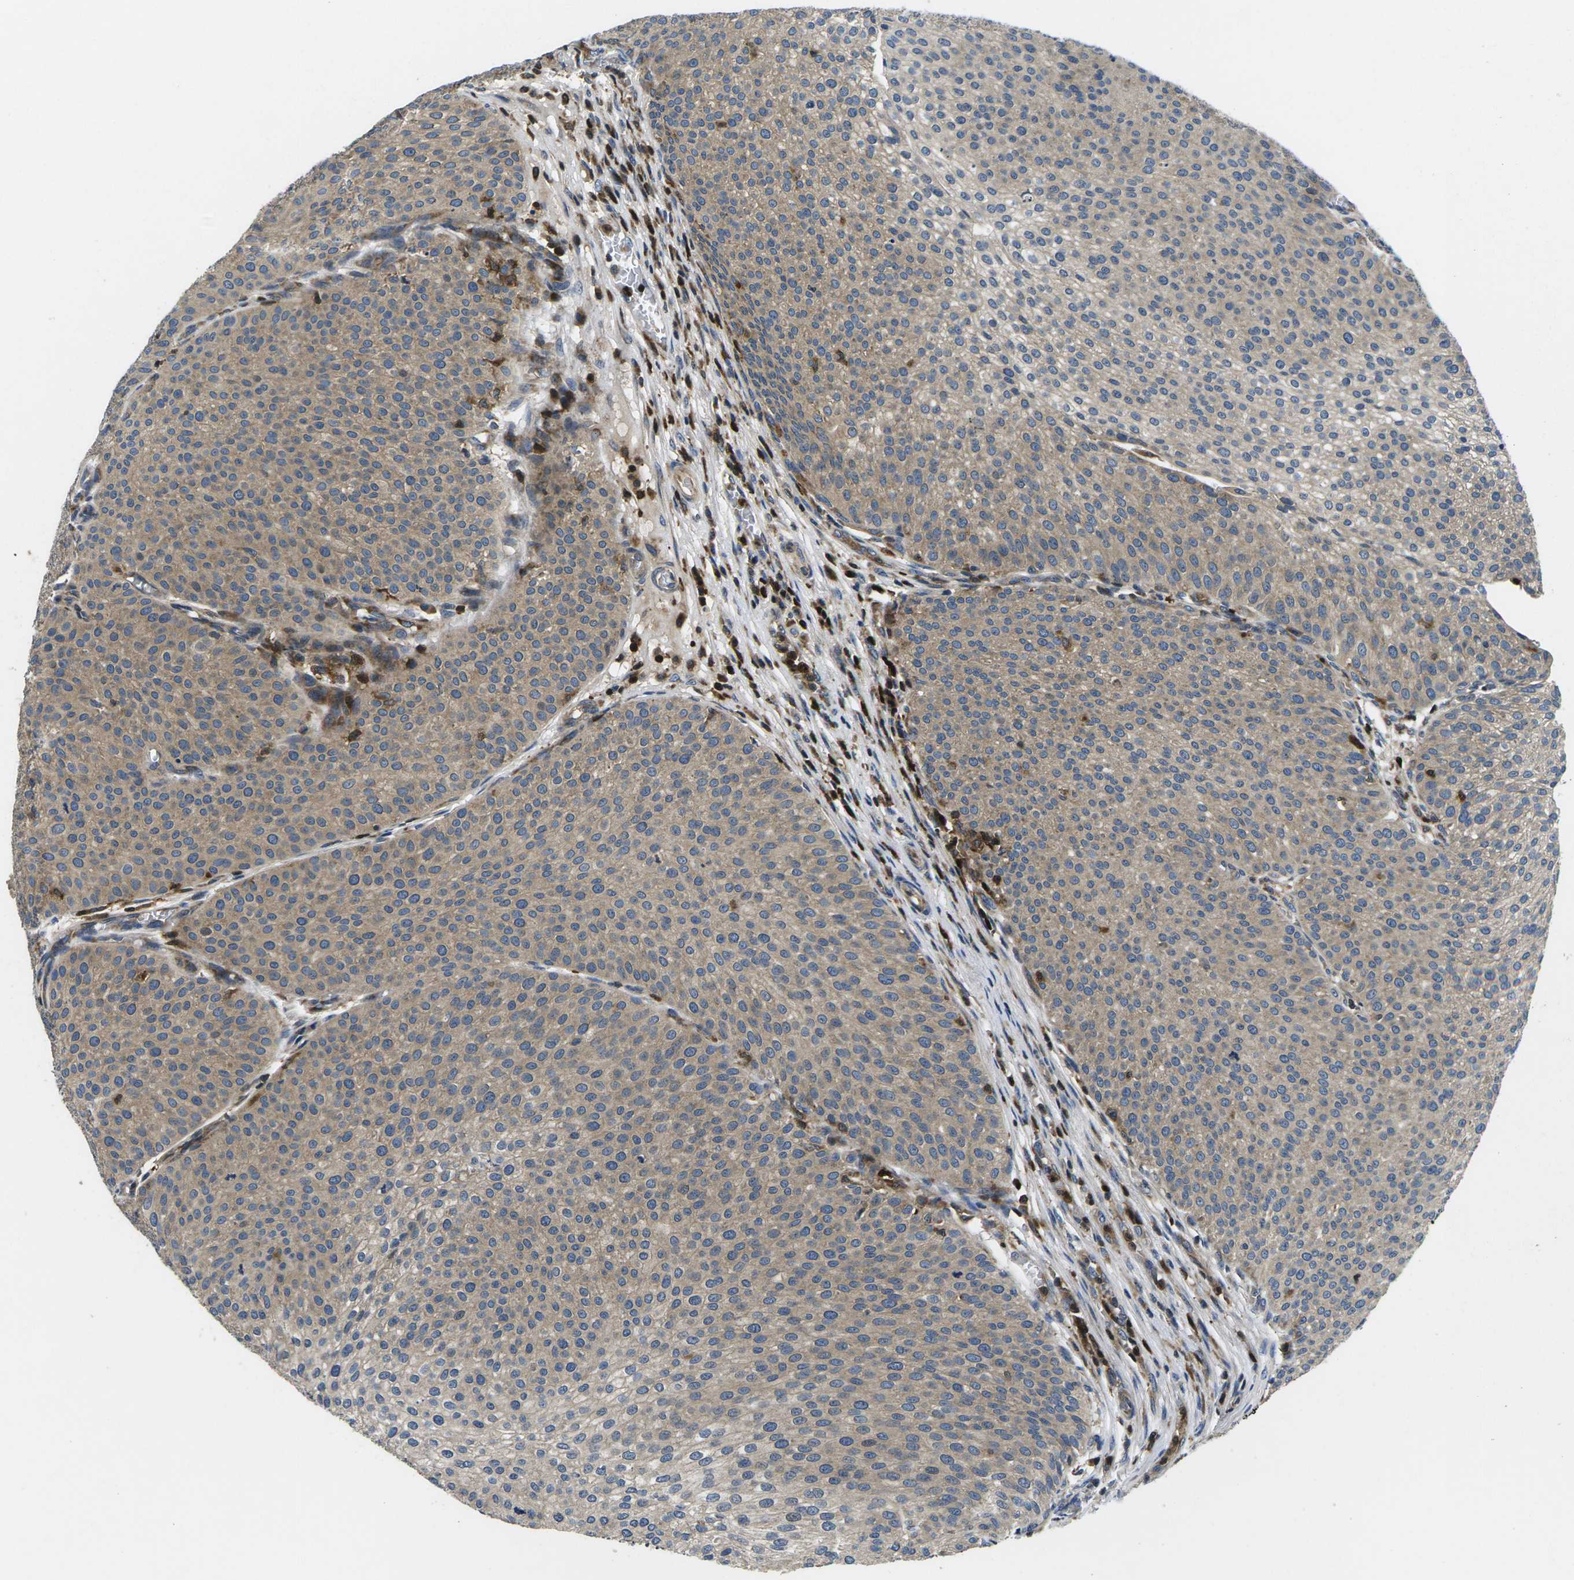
{"staining": {"intensity": "weak", "quantity": ">75%", "location": "cytoplasmic/membranous"}, "tissue": "urothelial cancer", "cell_type": "Tumor cells", "image_type": "cancer", "snomed": [{"axis": "morphology", "description": "Urothelial carcinoma, Low grade"}, {"axis": "topography", "description": "Smooth muscle"}, {"axis": "topography", "description": "Urinary bladder"}], "caption": "Immunohistochemistry staining of urothelial carcinoma (low-grade), which reveals low levels of weak cytoplasmic/membranous staining in about >75% of tumor cells indicating weak cytoplasmic/membranous protein positivity. The staining was performed using DAB (brown) for protein detection and nuclei were counterstained in hematoxylin (blue).", "gene": "PLCE1", "patient": {"sex": "male", "age": 60}}